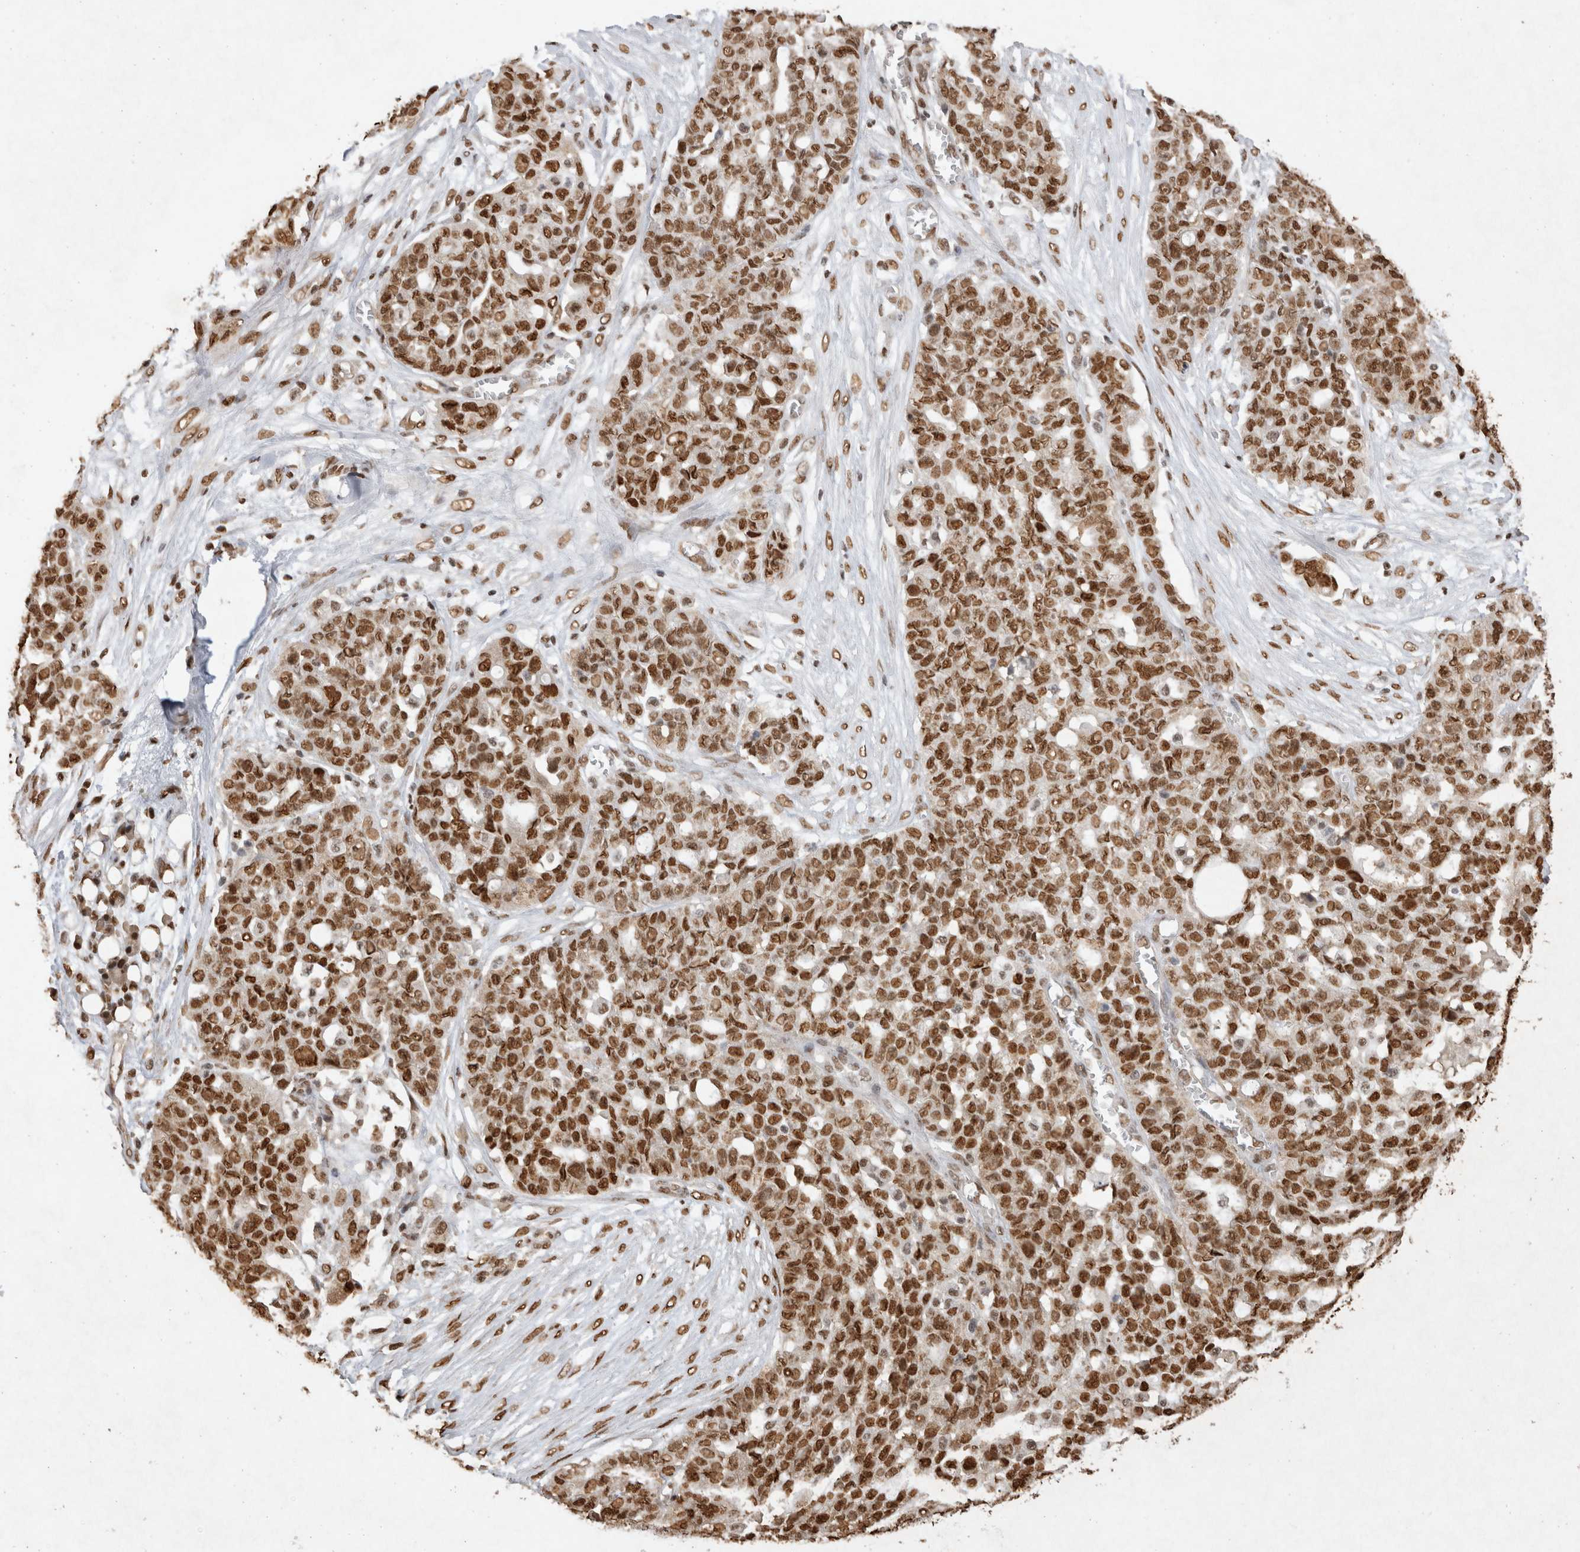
{"staining": {"intensity": "moderate", "quantity": ">75%", "location": "nuclear"}, "tissue": "ovarian cancer", "cell_type": "Tumor cells", "image_type": "cancer", "snomed": [{"axis": "morphology", "description": "Cystadenocarcinoma, serous, NOS"}, {"axis": "topography", "description": "Soft tissue"}, {"axis": "topography", "description": "Ovary"}], "caption": "Immunohistochemistry (IHC) (DAB) staining of serous cystadenocarcinoma (ovarian) demonstrates moderate nuclear protein staining in approximately >75% of tumor cells. (DAB = brown stain, brightfield microscopy at high magnification).", "gene": "HDGF", "patient": {"sex": "female", "age": 57}}